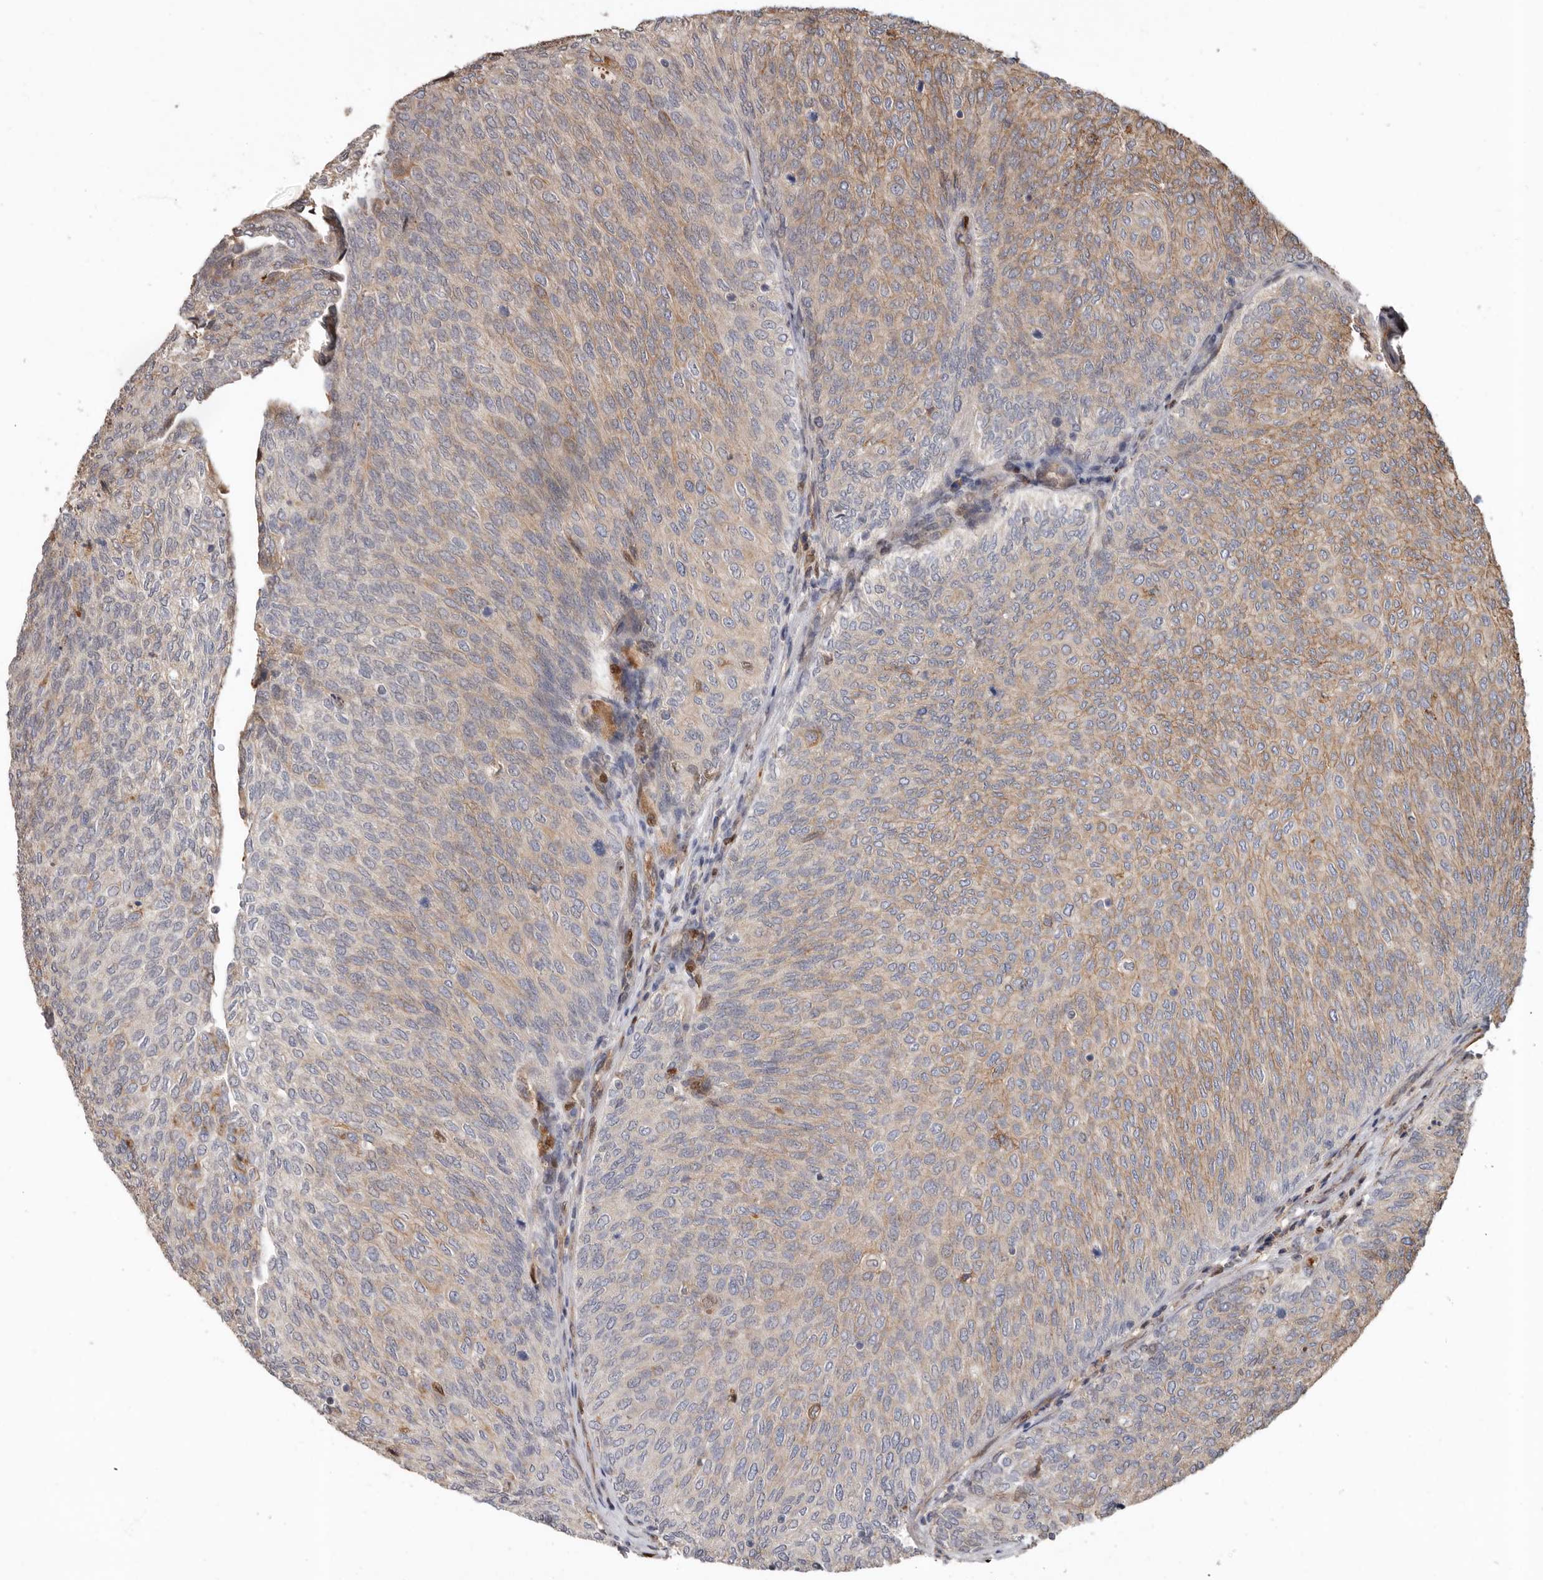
{"staining": {"intensity": "moderate", "quantity": "25%-75%", "location": "cytoplasmic/membranous,nuclear"}, "tissue": "urothelial cancer", "cell_type": "Tumor cells", "image_type": "cancer", "snomed": [{"axis": "morphology", "description": "Urothelial carcinoma, Low grade"}, {"axis": "topography", "description": "Urinary bladder"}], "caption": "High-magnification brightfield microscopy of low-grade urothelial carcinoma stained with DAB (brown) and counterstained with hematoxylin (blue). tumor cells exhibit moderate cytoplasmic/membranous and nuclear expression is seen in about25%-75% of cells.", "gene": "LRGUK", "patient": {"sex": "female", "age": 79}}